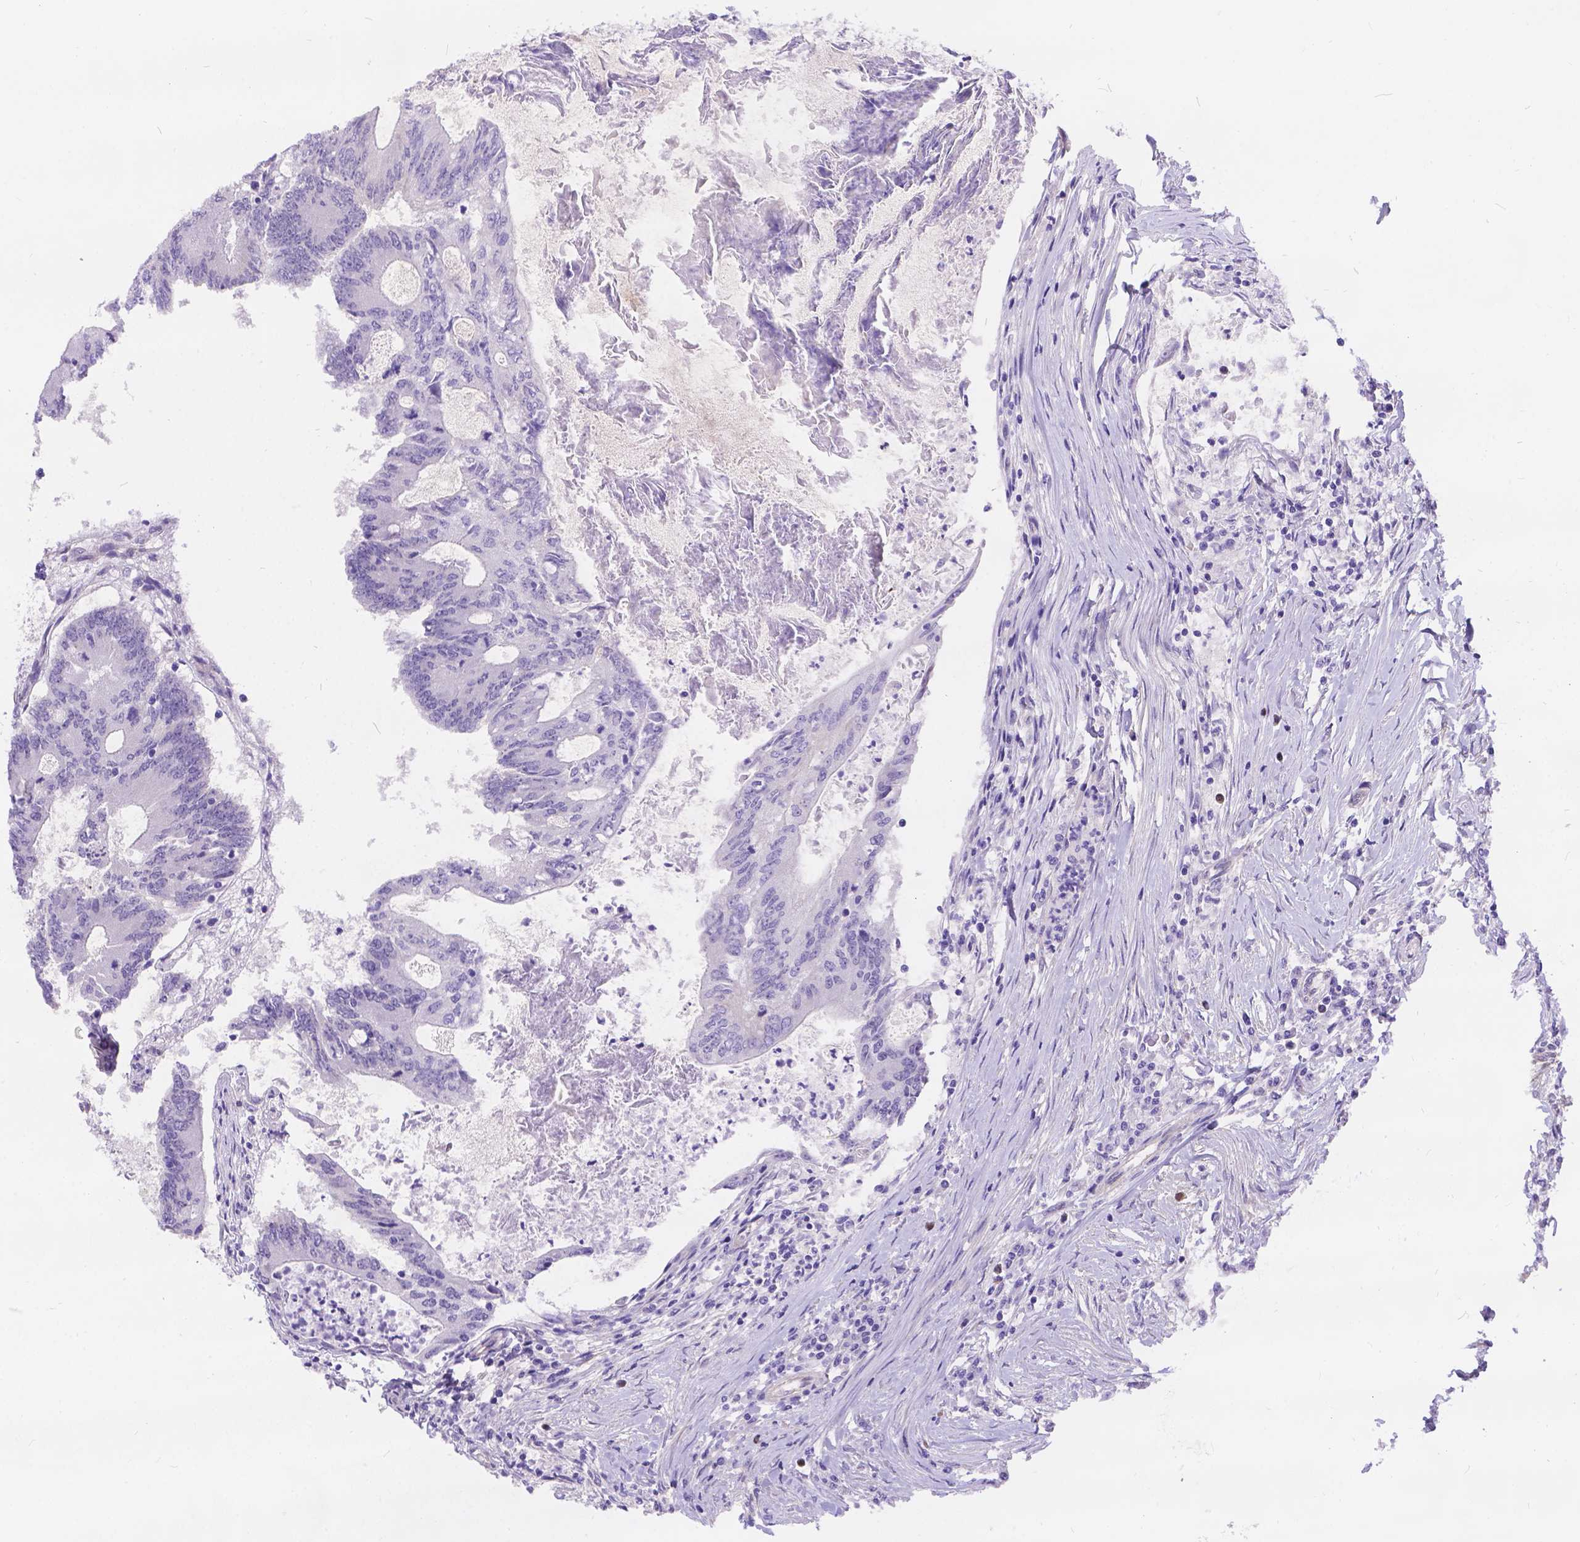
{"staining": {"intensity": "negative", "quantity": "none", "location": "none"}, "tissue": "colorectal cancer", "cell_type": "Tumor cells", "image_type": "cancer", "snomed": [{"axis": "morphology", "description": "Adenocarcinoma, NOS"}, {"axis": "topography", "description": "Colon"}], "caption": "This is a micrograph of immunohistochemistry (IHC) staining of colorectal cancer (adenocarcinoma), which shows no expression in tumor cells. (Immunohistochemistry, brightfield microscopy, high magnification).", "gene": "DLEC1", "patient": {"sex": "female", "age": 70}}